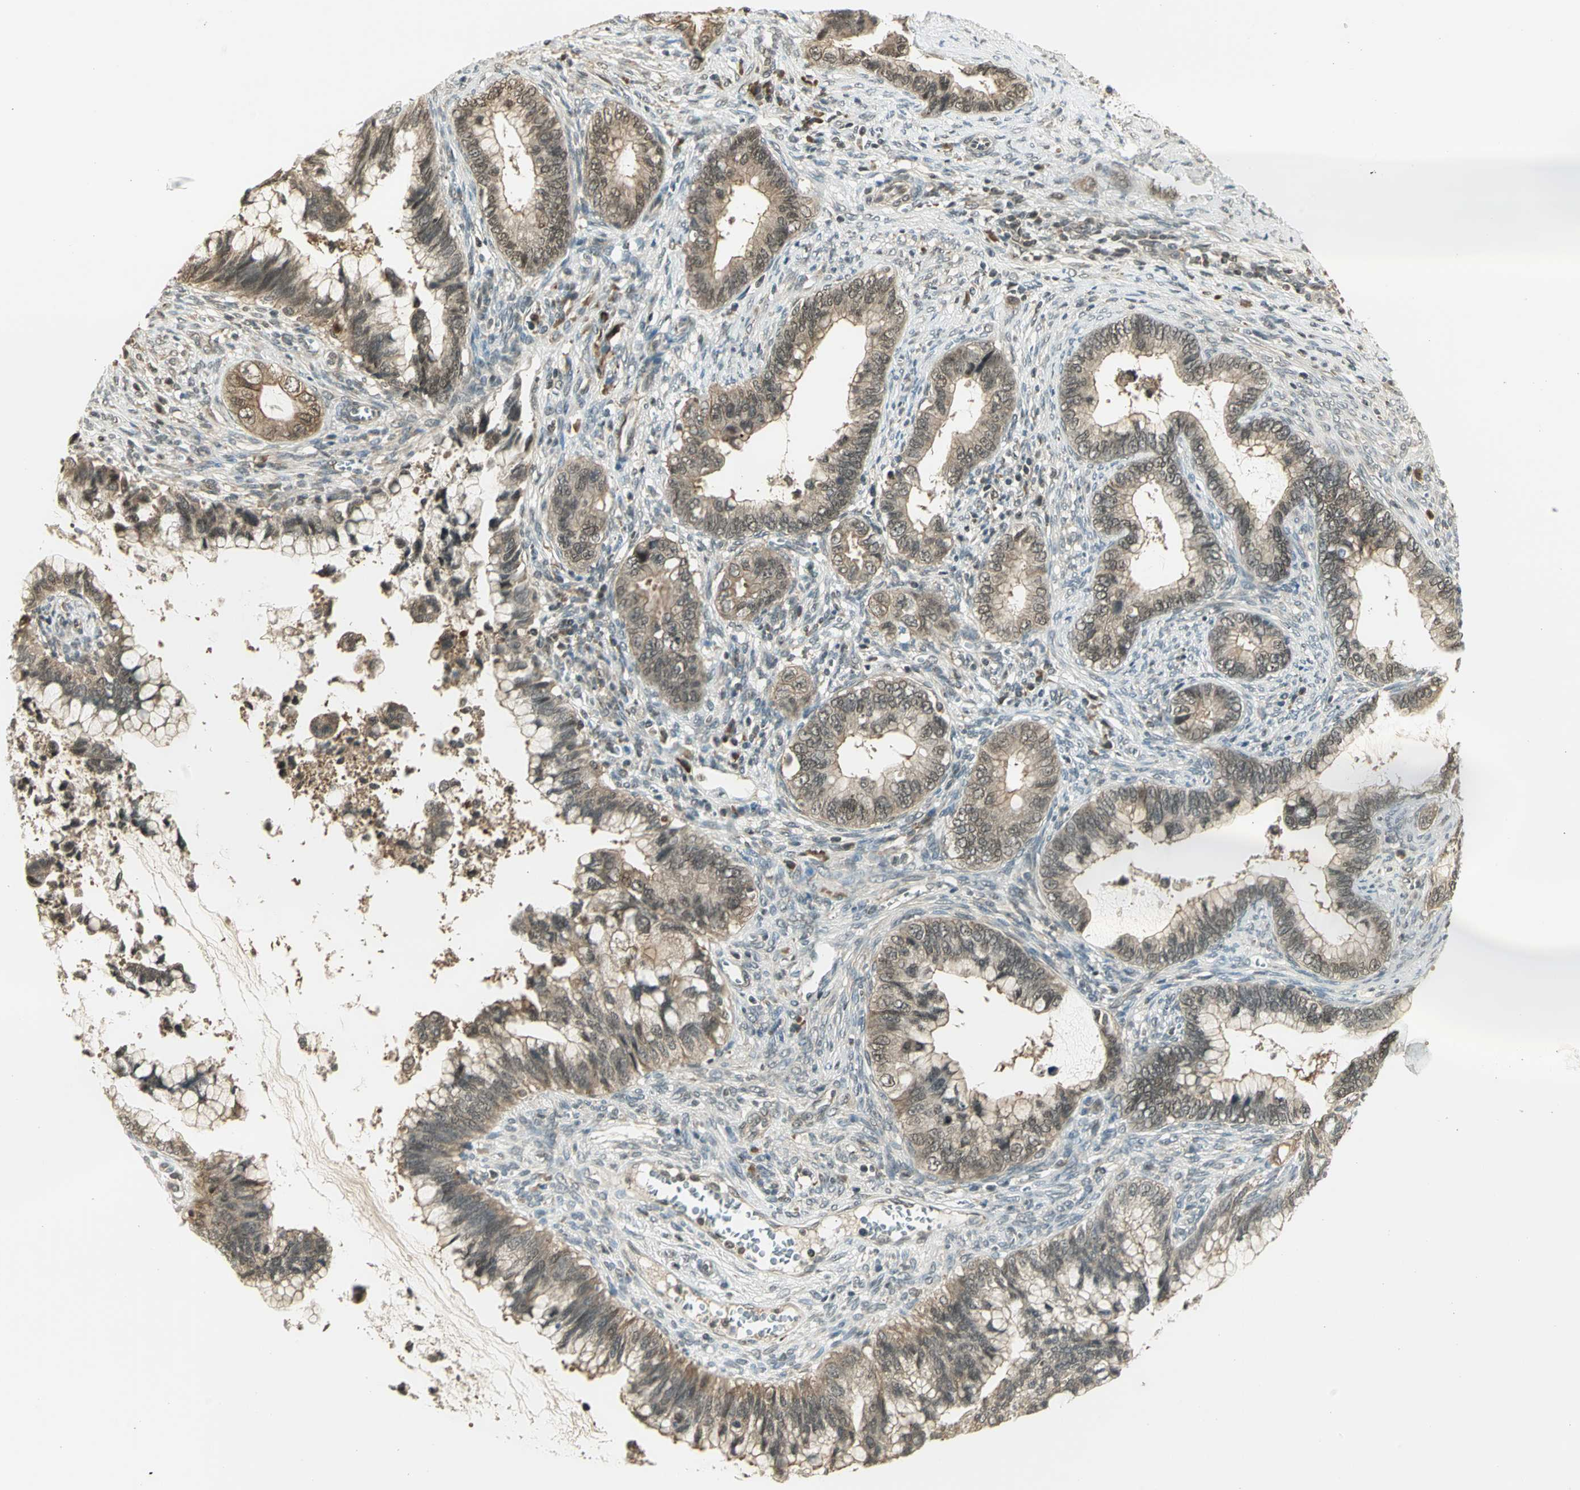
{"staining": {"intensity": "weak", "quantity": ">75%", "location": "cytoplasmic/membranous"}, "tissue": "cervical cancer", "cell_type": "Tumor cells", "image_type": "cancer", "snomed": [{"axis": "morphology", "description": "Adenocarcinoma, NOS"}, {"axis": "topography", "description": "Cervix"}], "caption": "A high-resolution image shows immunohistochemistry (IHC) staining of cervical adenocarcinoma, which demonstrates weak cytoplasmic/membranous staining in approximately >75% of tumor cells.", "gene": "CDC34", "patient": {"sex": "female", "age": 44}}